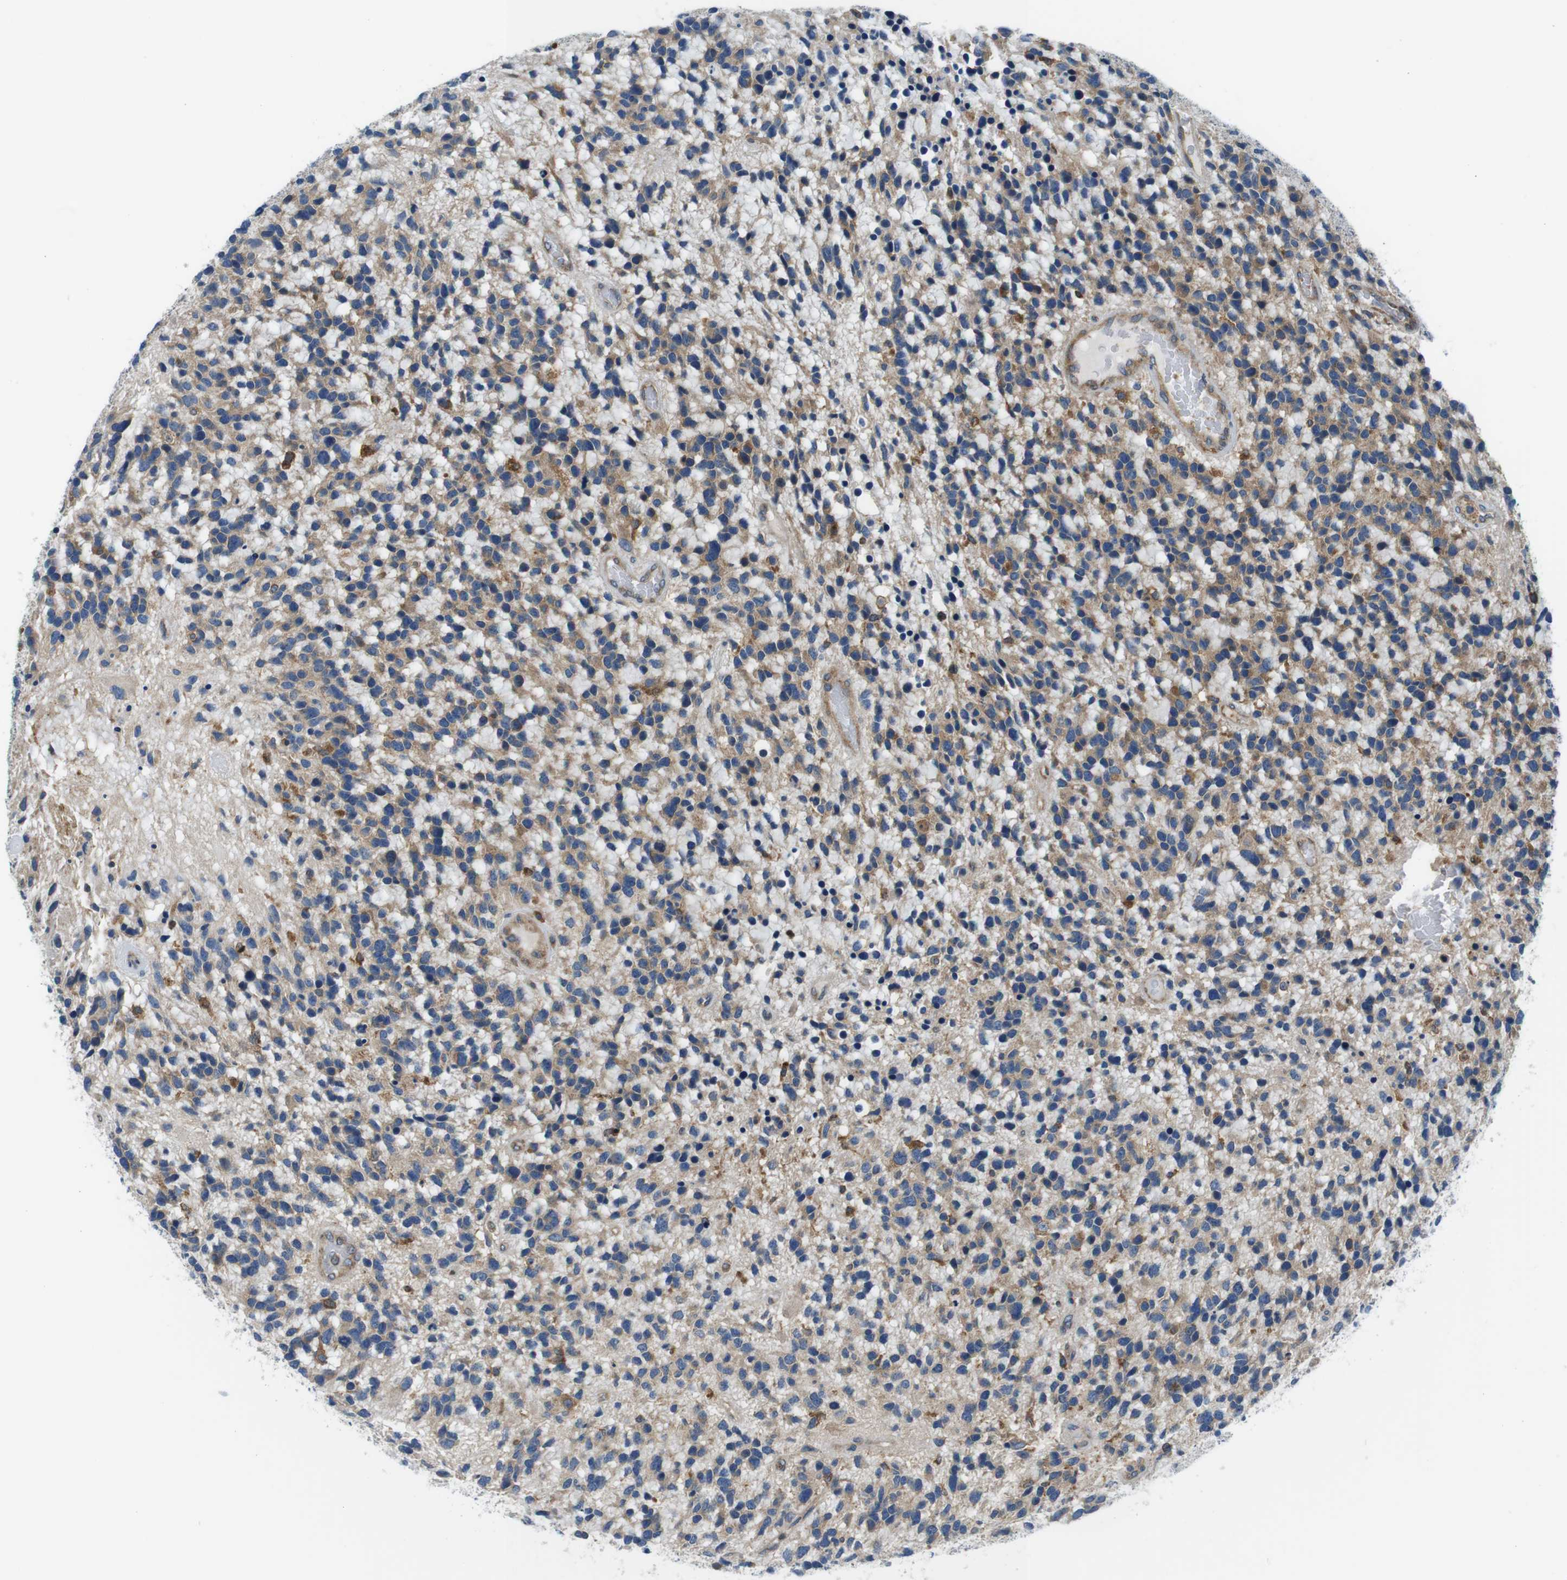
{"staining": {"intensity": "moderate", "quantity": ">75%", "location": "cytoplasmic/membranous"}, "tissue": "glioma", "cell_type": "Tumor cells", "image_type": "cancer", "snomed": [{"axis": "morphology", "description": "Glioma, malignant, High grade"}, {"axis": "topography", "description": "Brain"}], "caption": "Immunohistochemical staining of glioma reveals medium levels of moderate cytoplasmic/membranous staining in approximately >75% of tumor cells.", "gene": "EIF2B5", "patient": {"sex": "female", "age": 58}}